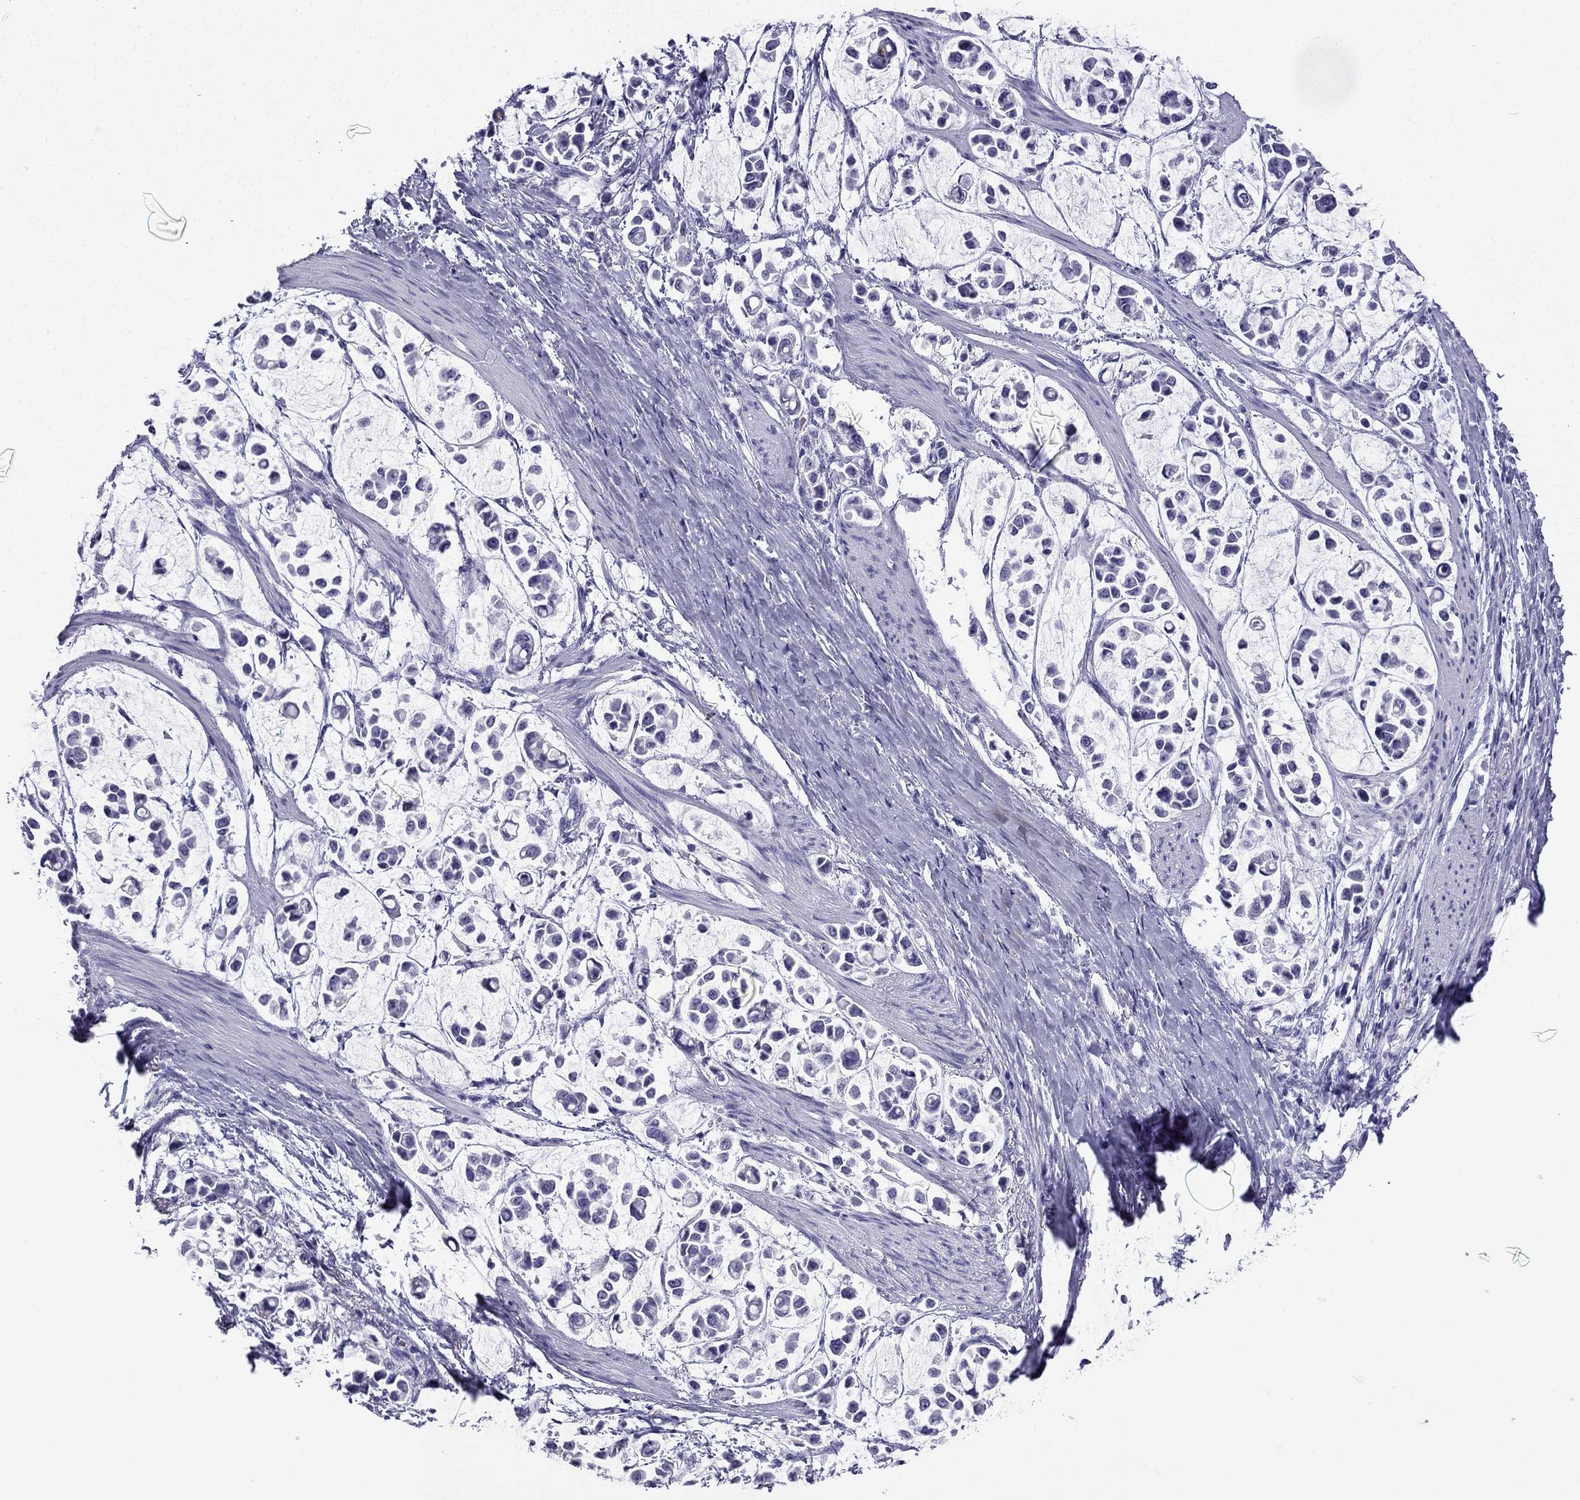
{"staining": {"intensity": "negative", "quantity": "none", "location": "none"}, "tissue": "stomach cancer", "cell_type": "Tumor cells", "image_type": "cancer", "snomed": [{"axis": "morphology", "description": "Adenocarcinoma, NOS"}, {"axis": "topography", "description": "Stomach"}], "caption": "The IHC photomicrograph has no significant expression in tumor cells of adenocarcinoma (stomach) tissue. (Brightfield microscopy of DAB immunohistochemistry (IHC) at high magnification).", "gene": "NPTX1", "patient": {"sex": "male", "age": 82}}